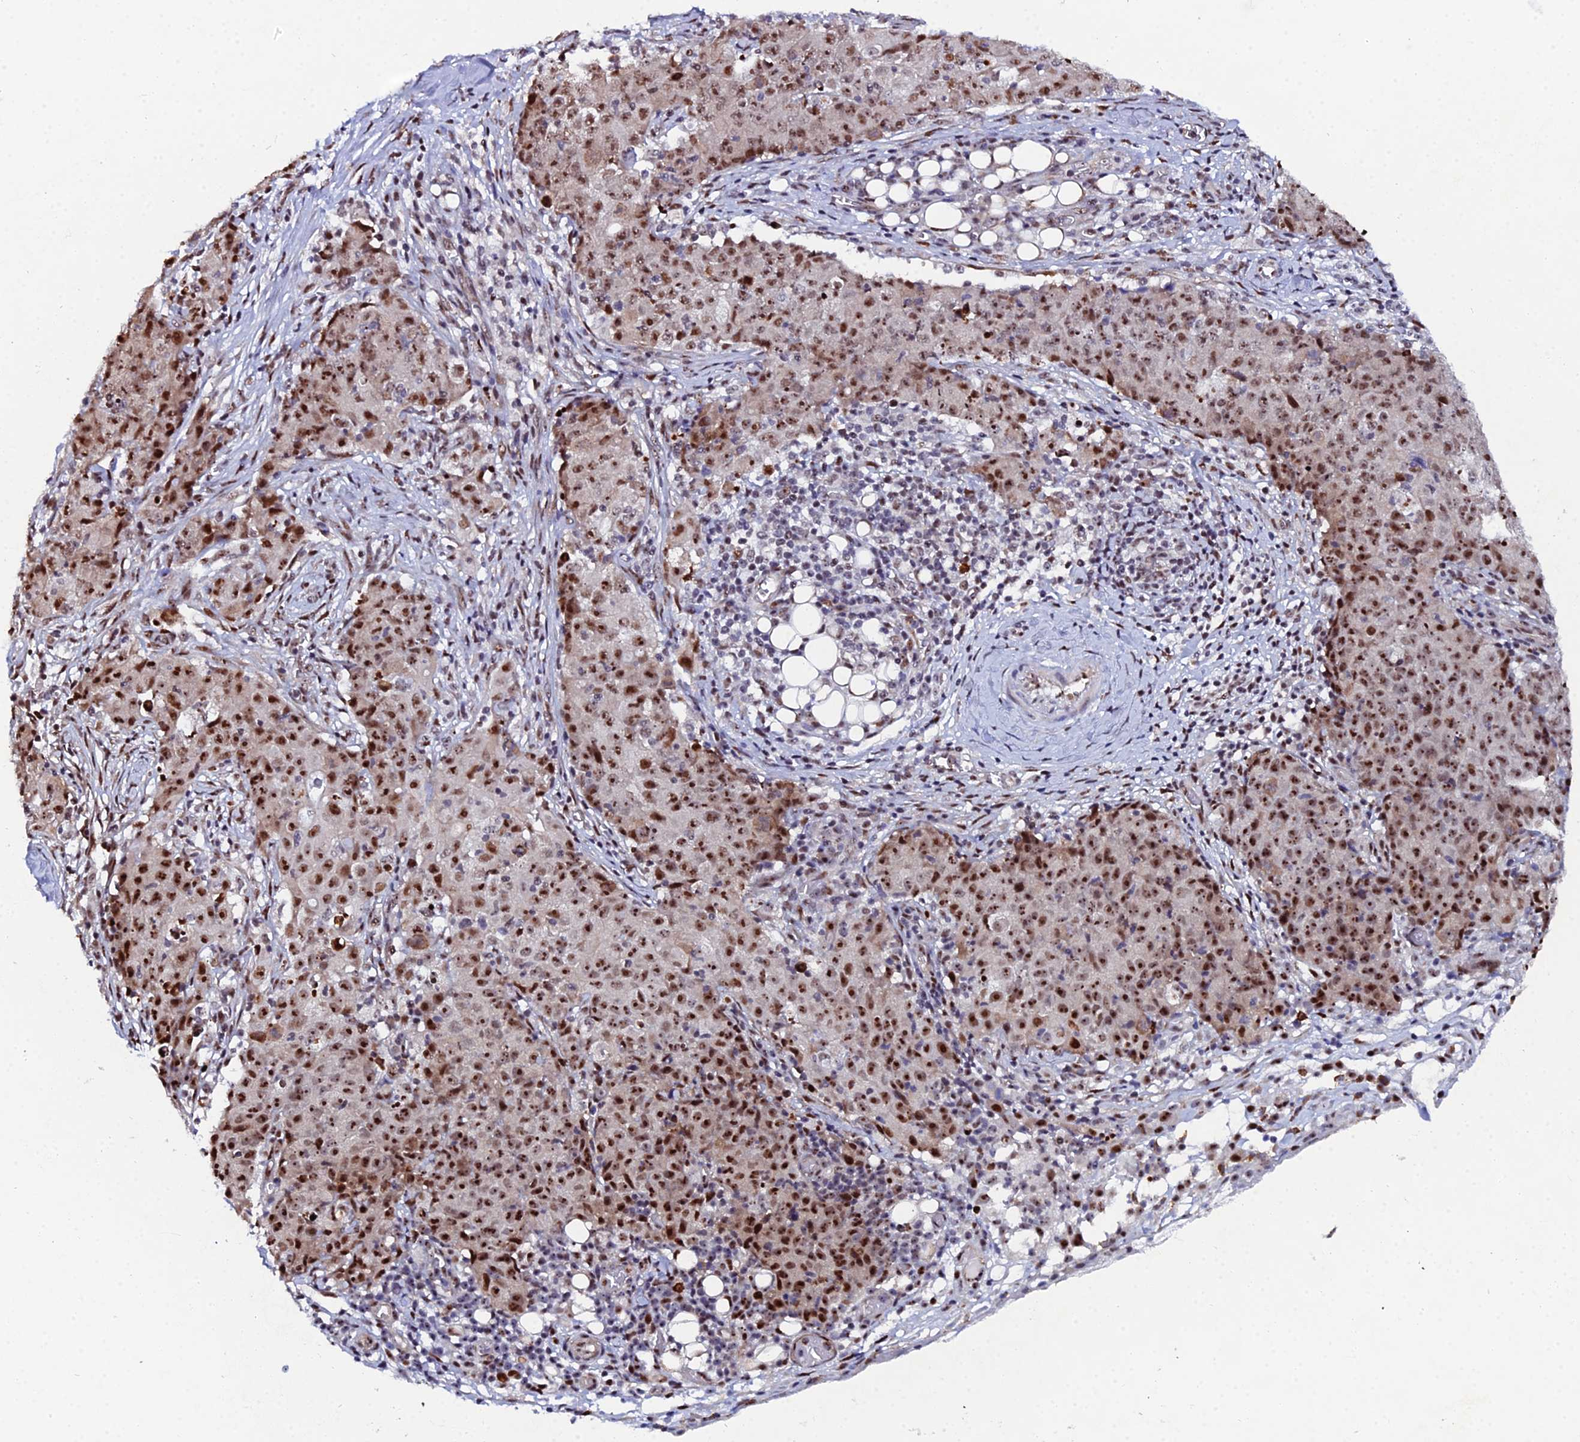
{"staining": {"intensity": "strong", "quantity": ">75%", "location": "nuclear"}, "tissue": "ovarian cancer", "cell_type": "Tumor cells", "image_type": "cancer", "snomed": [{"axis": "morphology", "description": "Carcinoma, endometroid"}, {"axis": "topography", "description": "Ovary"}], "caption": "IHC (DAB) staining of human endometroid carcinoma (ovarian) demonstrates strong nuclear protein expression in approximately >75% of tumor cells.", "gene": "TIFA", "patient": {"sex": "female", "age": 42}}